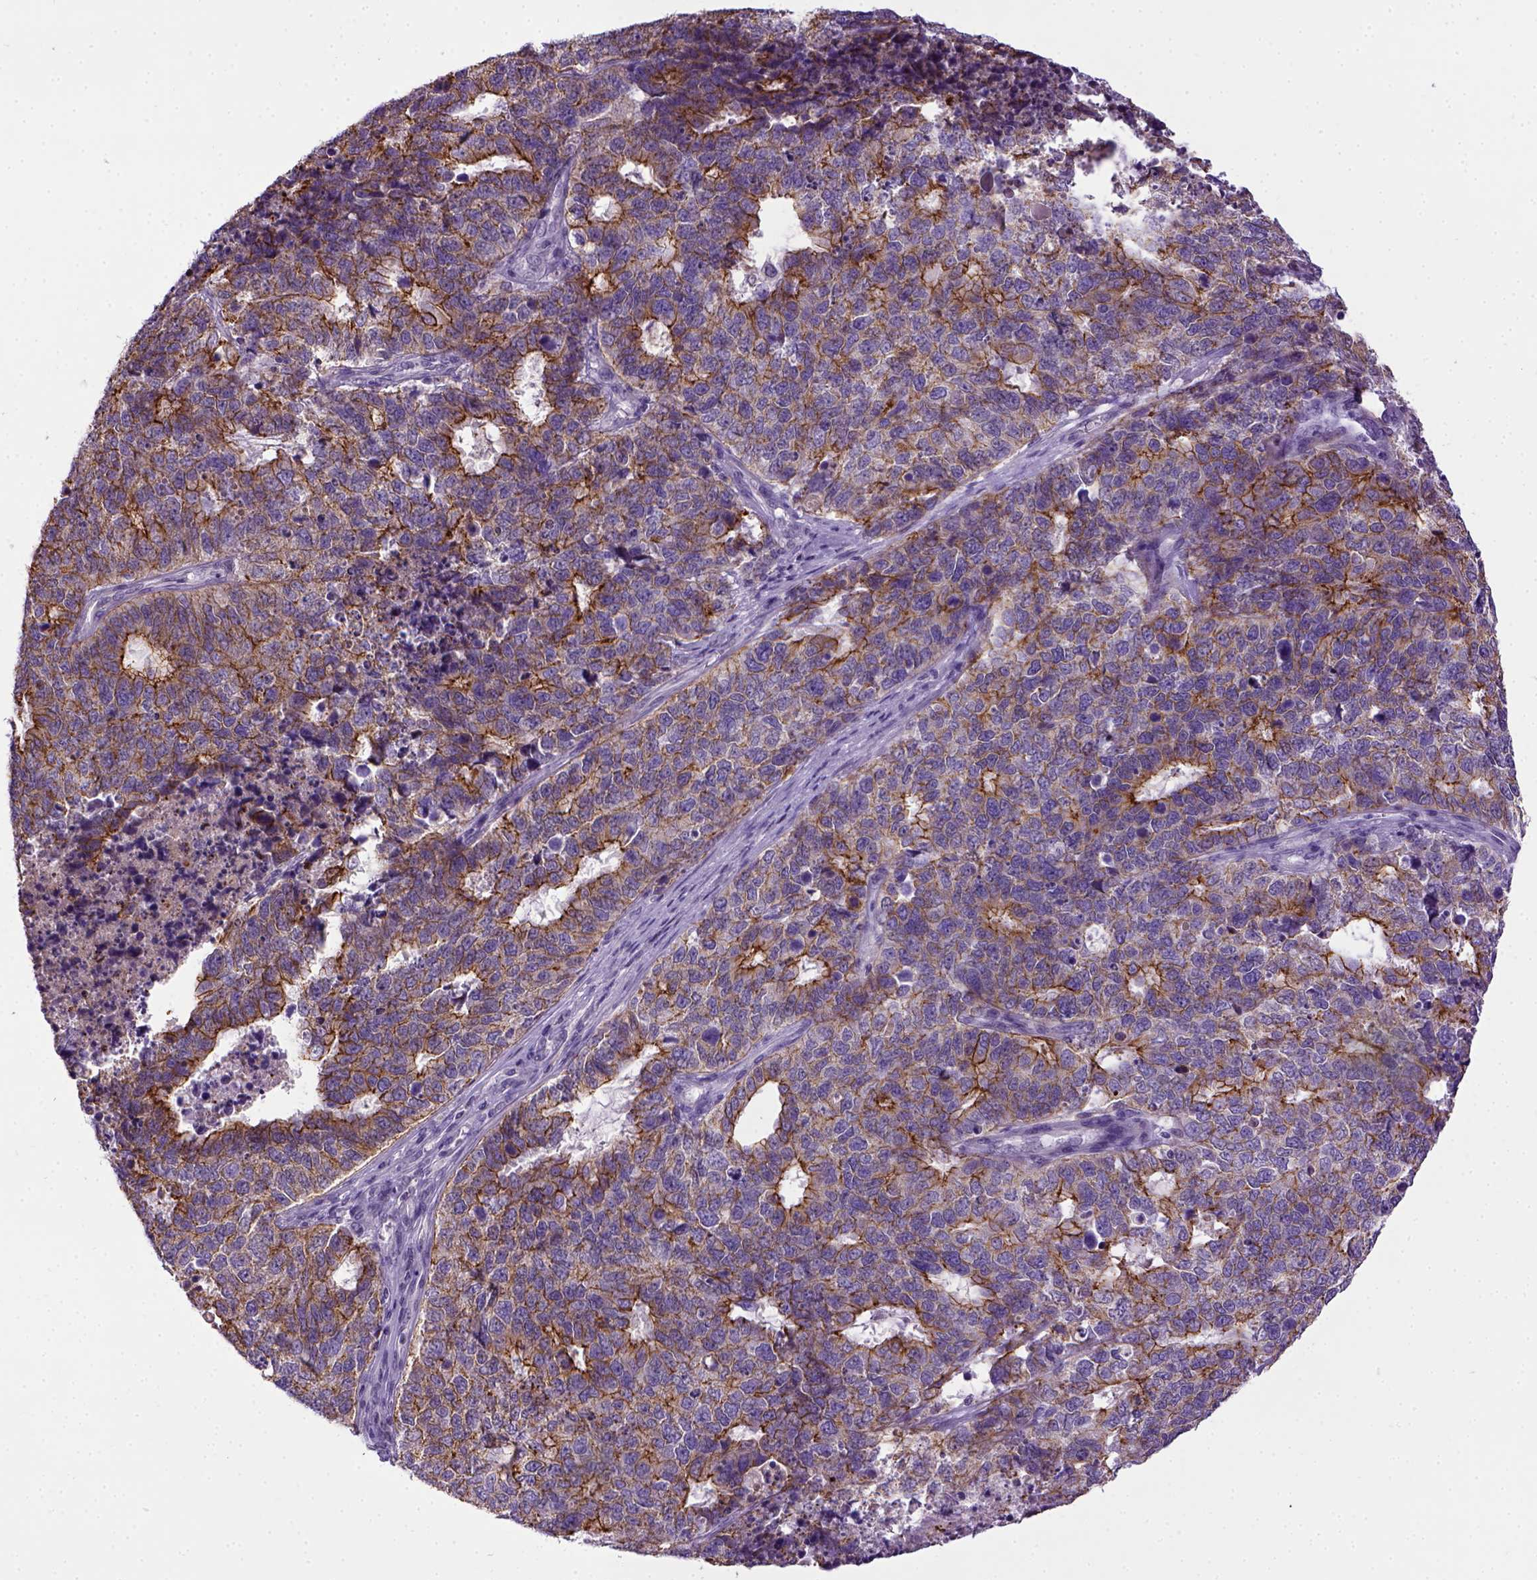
{"staining": {"intensity": "strong", "quantity": "25%-75%", "location": "cytoplasmic/membranous"}, "tissue": "cervical cancer", "cell_type": "Tumor cells", "image_type": "cancer", "snomed": [{"axis": "morphology", "description": "Squamous cell carcinoma, NOS"}, {"axis": "topography", "description": "Cervix"}], "caption": "Protein expression analysis of cervical squamous cell carcinoma exhibits strong cytoplasmic/membranous expression in approximately 25%-75% of tumor cells. Immunohistochemistry stains the protein of interest in brown and the nuclei are stained blue.", "gene": "CDH1", "patient": {"sex": "female", "age": 63}}